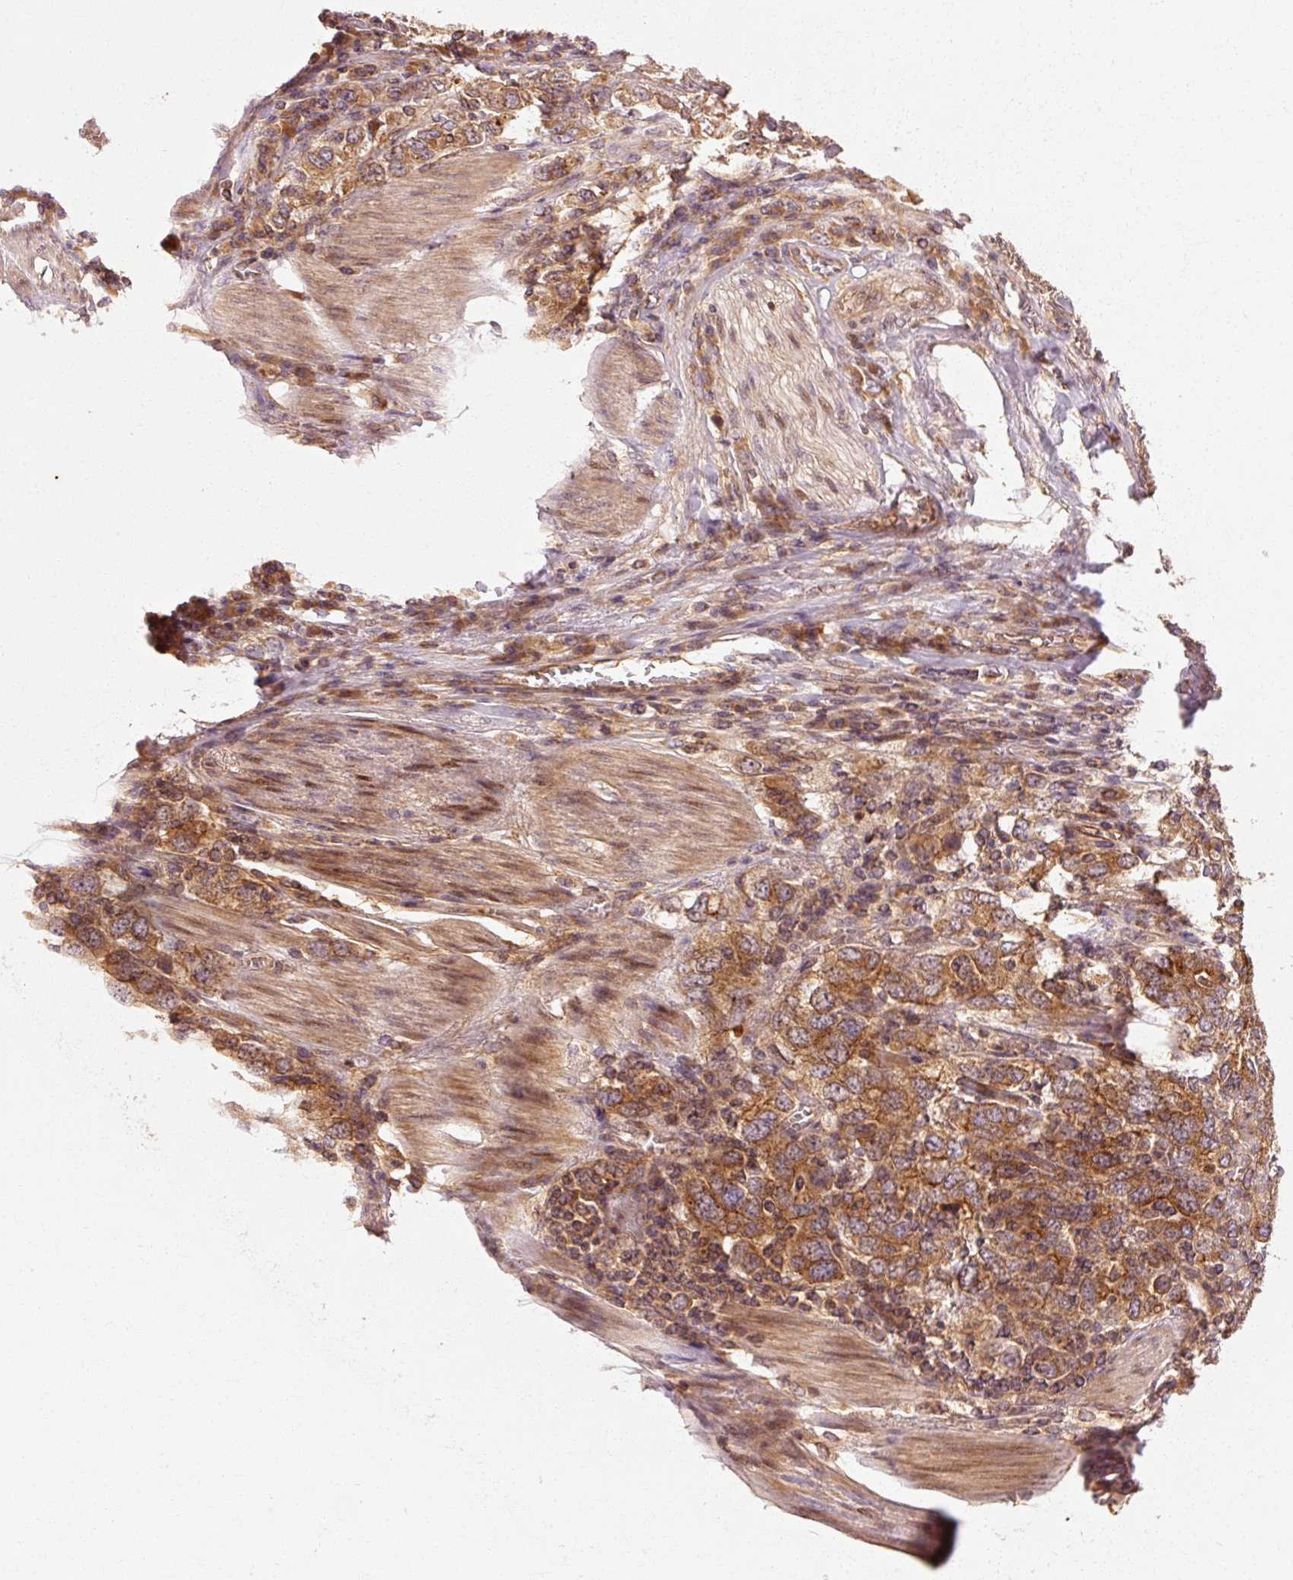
{"staining": {"intensity": "moderate", "quantity": ">75%", "location": "cytoplasmic/membranous"}, "tissue": "stomach cancer", "cell_type": "Tumor cells", "image_type": "cancer", "snomed": [{"axis": "morphology", "description": "Adenocarcinoma, NOS"}, {"axis": "topography", "description": "Stomach, upper"}, {"axis": "topography", "description": "Stomach"}], "caption": "Immunohistochemistry (IHC) staining of stomach adenocarcinoma, which shows medium levels of moderate cytoplasmic/membranous expression in about >75% of tumor cells indicating moderate cytoplasmic/membranous protein staining. The staining was performed using DAB (brown) for protein detection and nuclei were counterstained in hematoxylin (blue).", "gene": "CTNNA1", "patient": {"sex": "male", "age": 62}}